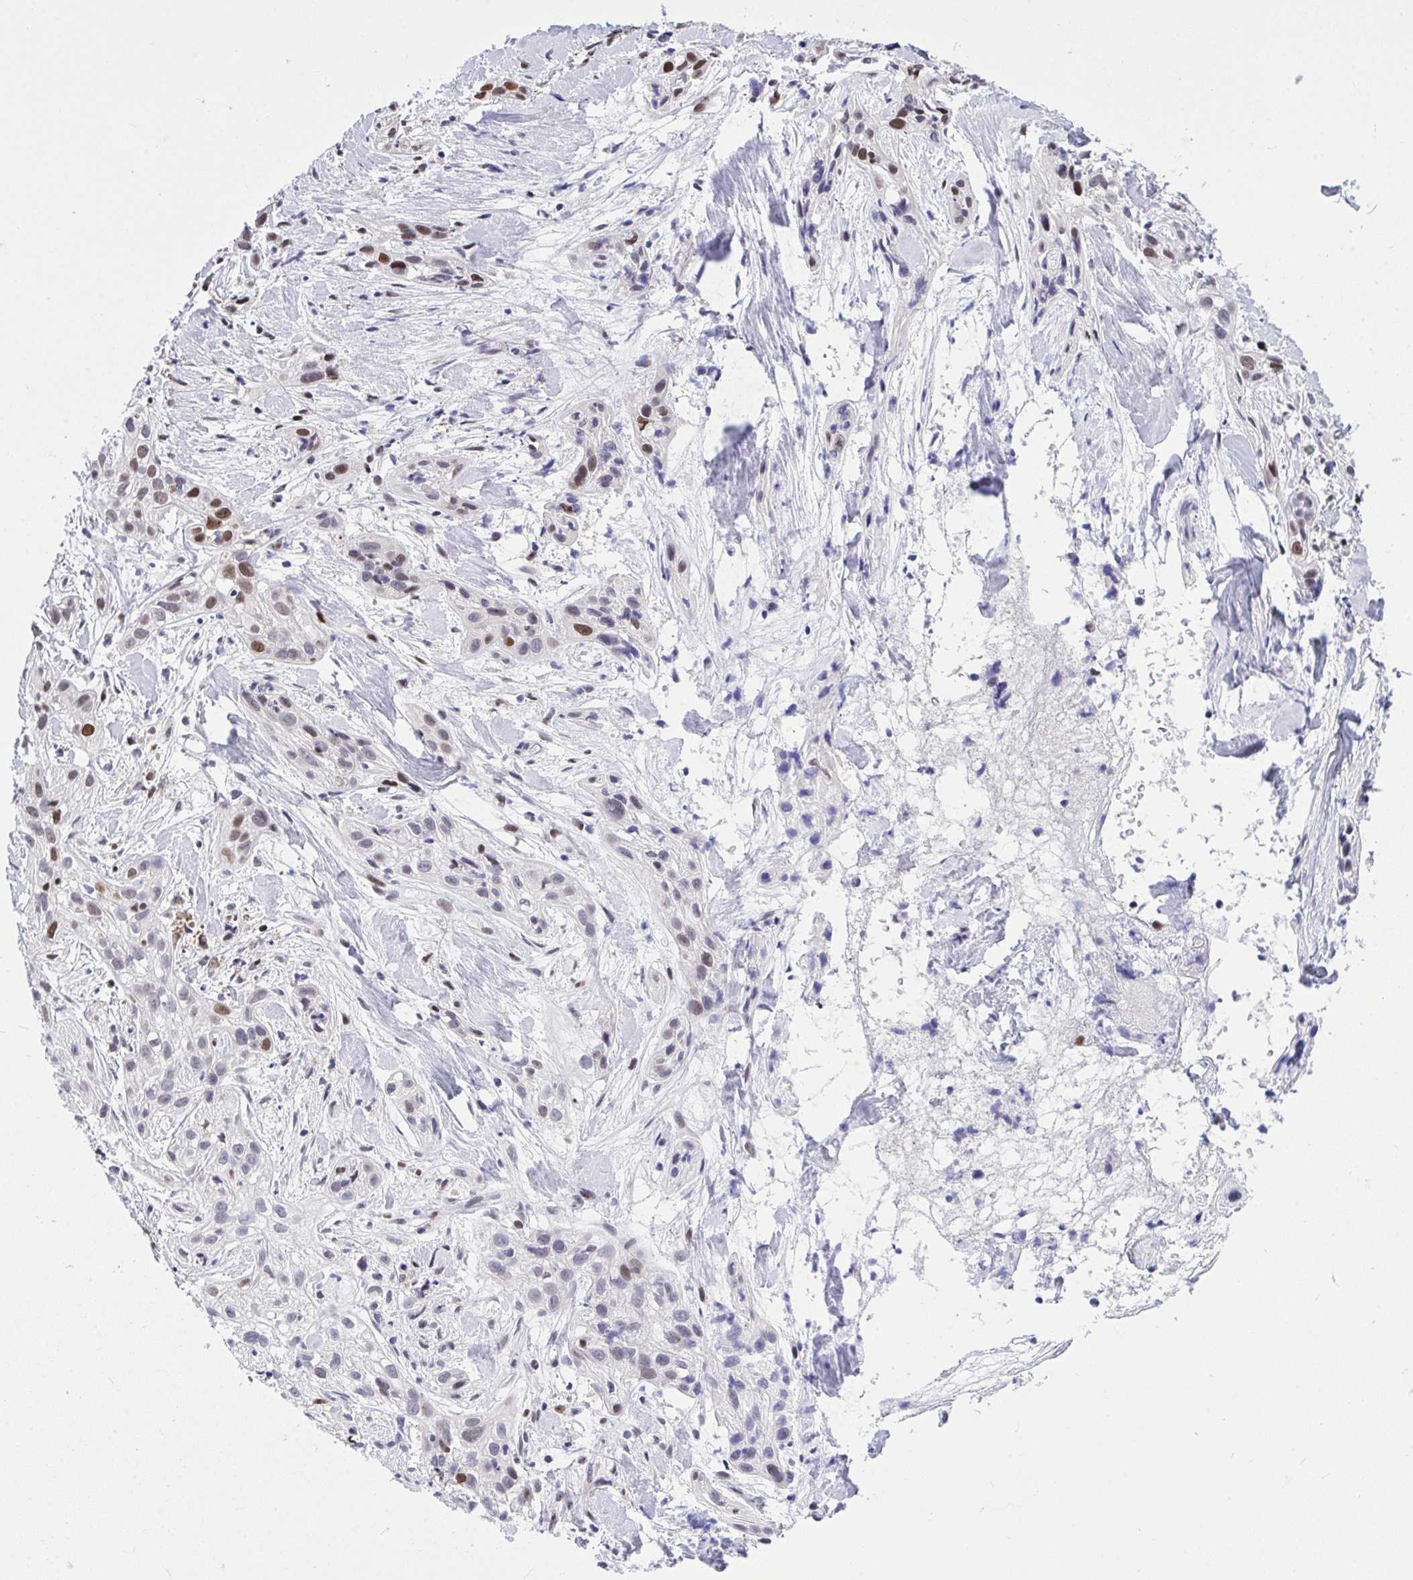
{"staining": {"intensity": "moderate", "quantity": "25%-75%", "location": "nuclear"}, "tissue": "skin cancer", "cell_type": "Tumor cells", "image_type": "cancer", "snomed": [{"axis": "morphology", "description": "Squamous cell carcinoma, NOS"}, {"axis": "topography", "description": "Skin"}], "caption": "High-magnification brightfield microscopy of skin cancer stained with DAB (3,3'-diaminobenzidine) (brown) and counterstained with hematoxylin (blue). tumor cells exhibit moderate nuclear expression is seen in approximately25%-75% of cells.", "gene": "C1QL2", "patient": {"sex": "male", "age": 82}}